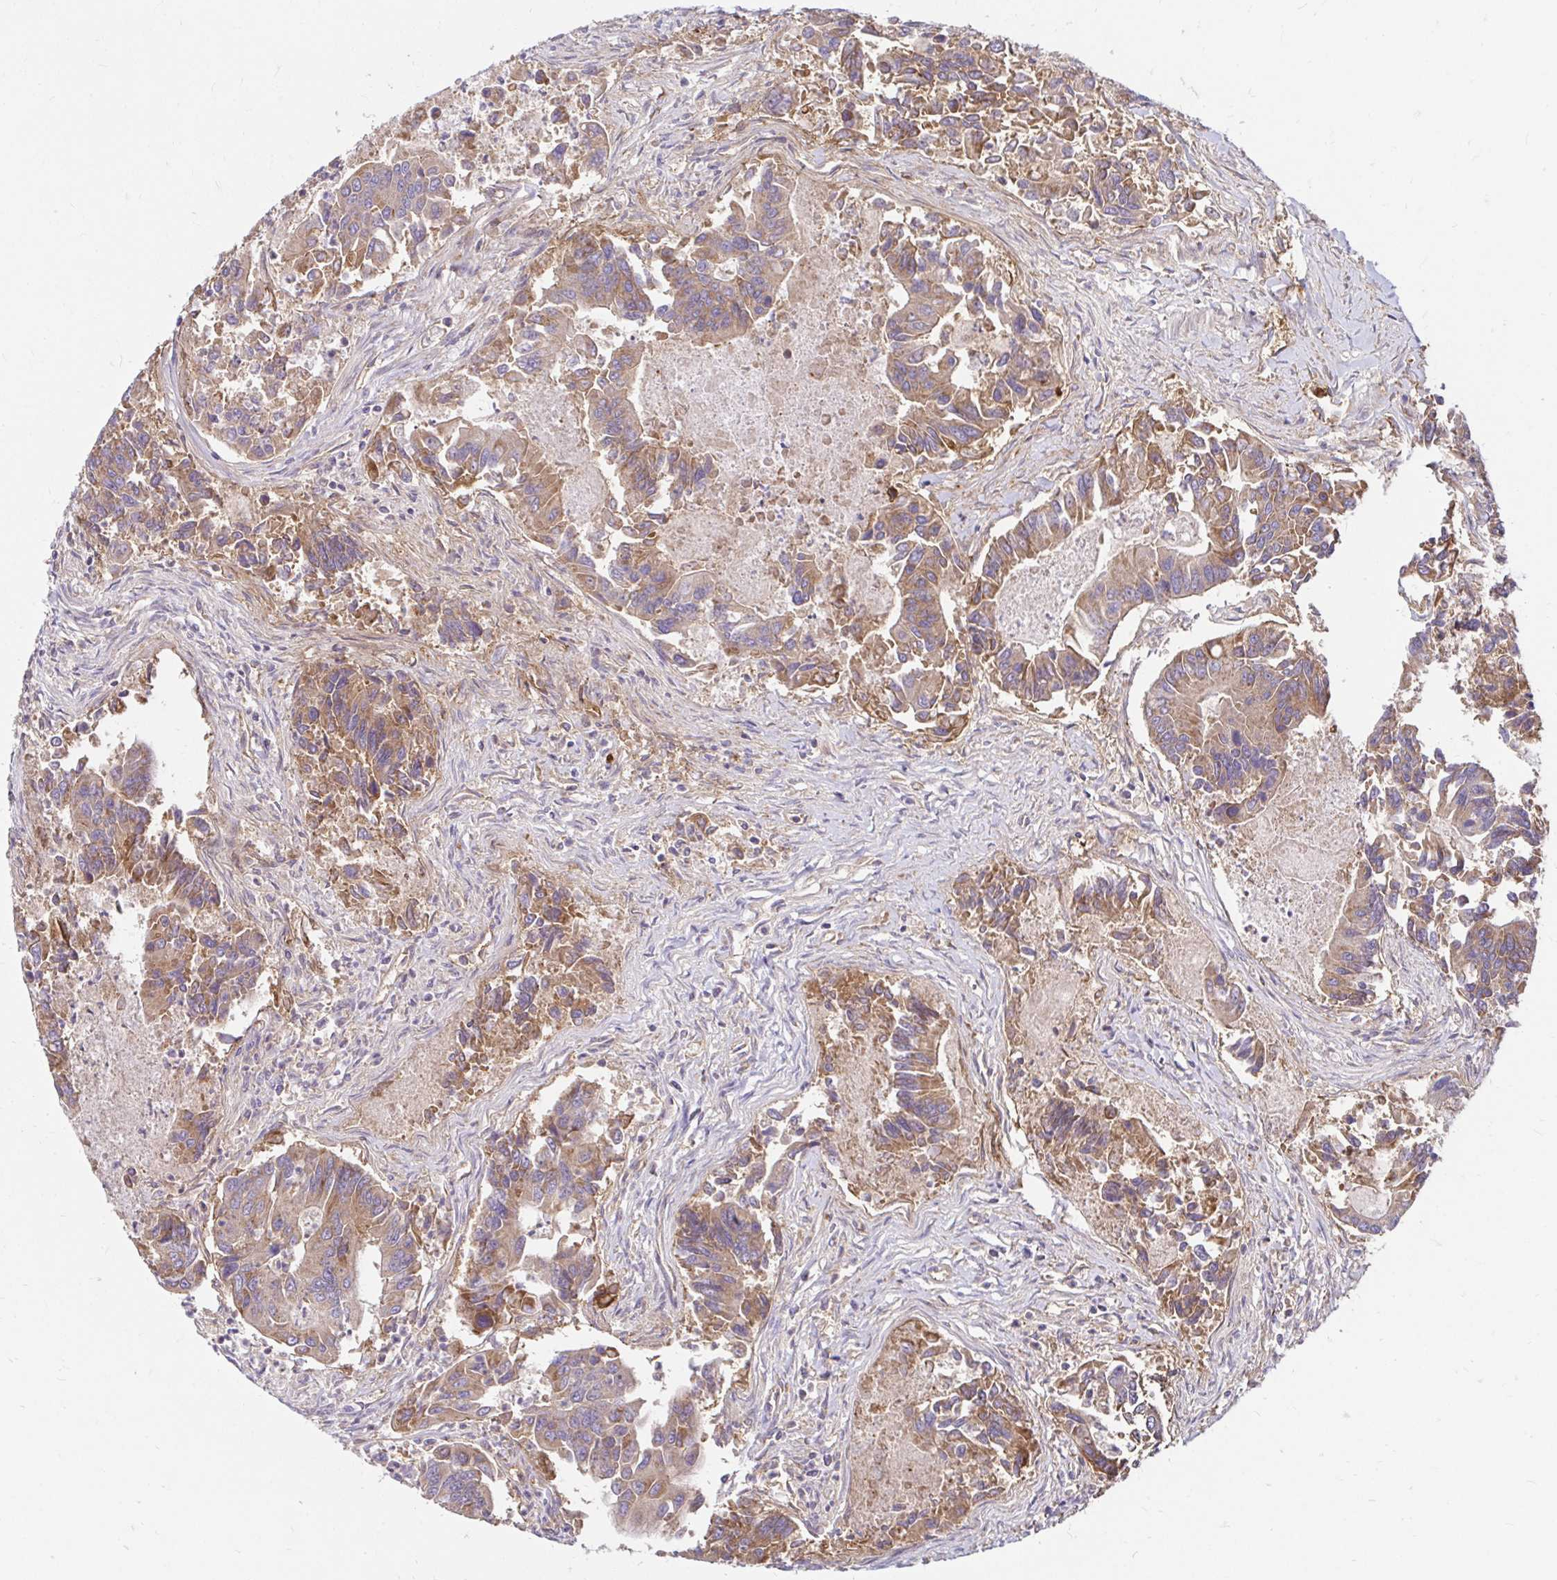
{"staining": {"intensity": "weak", "quantity": "25%-75%", "location": "cytoplasmic/membranous"}, "tissue": "colorectal cancer", "cell_type": "Tumor cells", "image_type": "cancer", "snomed": [{"axis": "morphology", "description": "Adenocarcinoma, NOS"}, {"axis": "topography", "description": "Colon"}], "caption": "This is an image of IHC staining of colorectal adenocarcinoma, which shows weak staining in the cytoplasmic/membranous of tumor cells.", "gene": "ITGA2", "patient": {"sex": "female", "age": 67}}